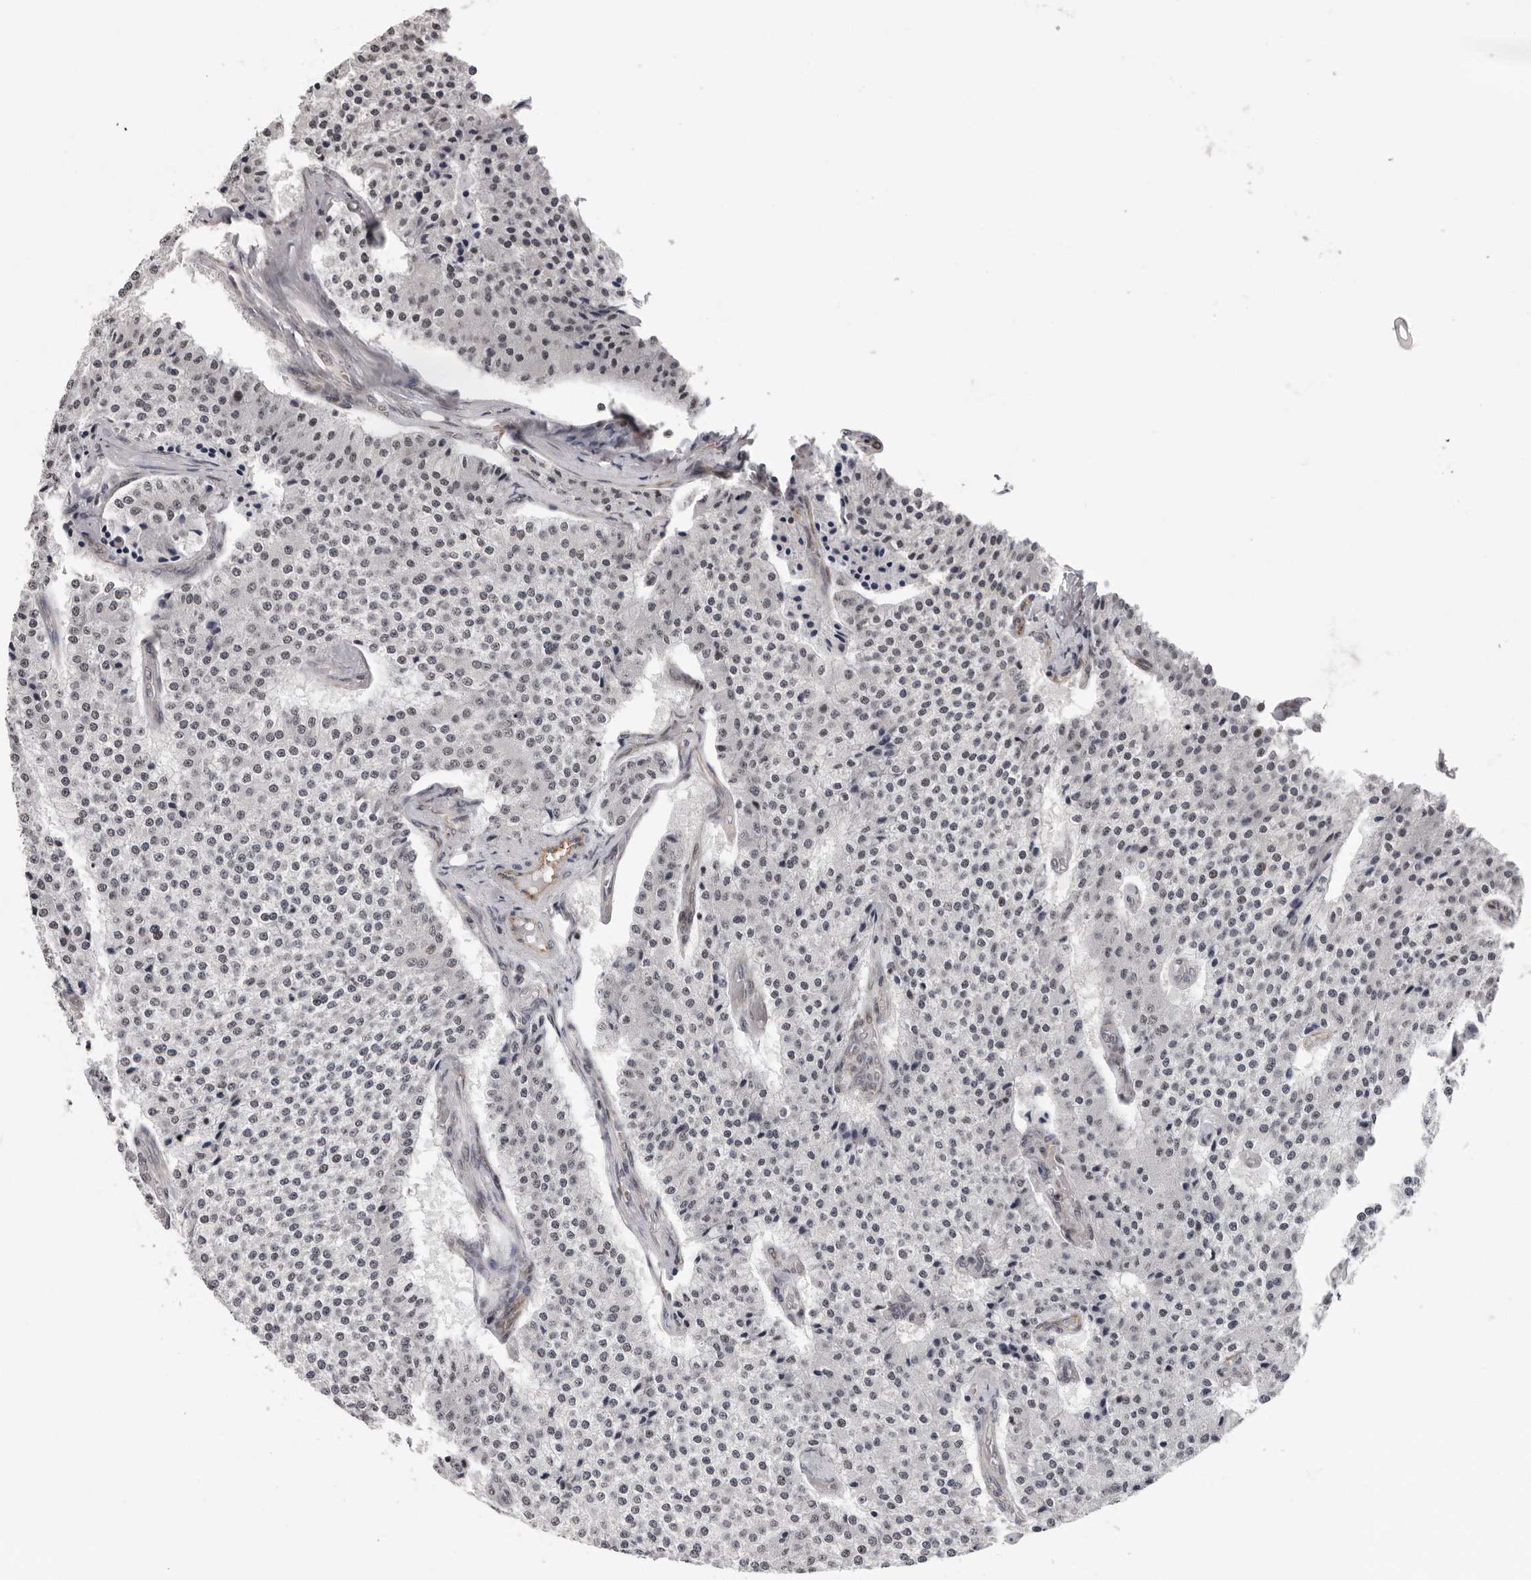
{"staining": {"intensity": "negative", "quantity": "none", "location": "none"}, "tissue": "carcinoid", "cell_type": "Tumor cells", "image_type": "cancer", "snomed": [{"axis": "morphology", "description": "Carcinoid, malignant, NOS"}, {"axis": "topography", "description": "Colon"}], "caption": "This is a image of immunohistochemistry staining of carcinoid (malignant), which shows no expression in tumor cells.", "gene": "RALGPS2", "patient": {"sex": "female", "age": 52}}